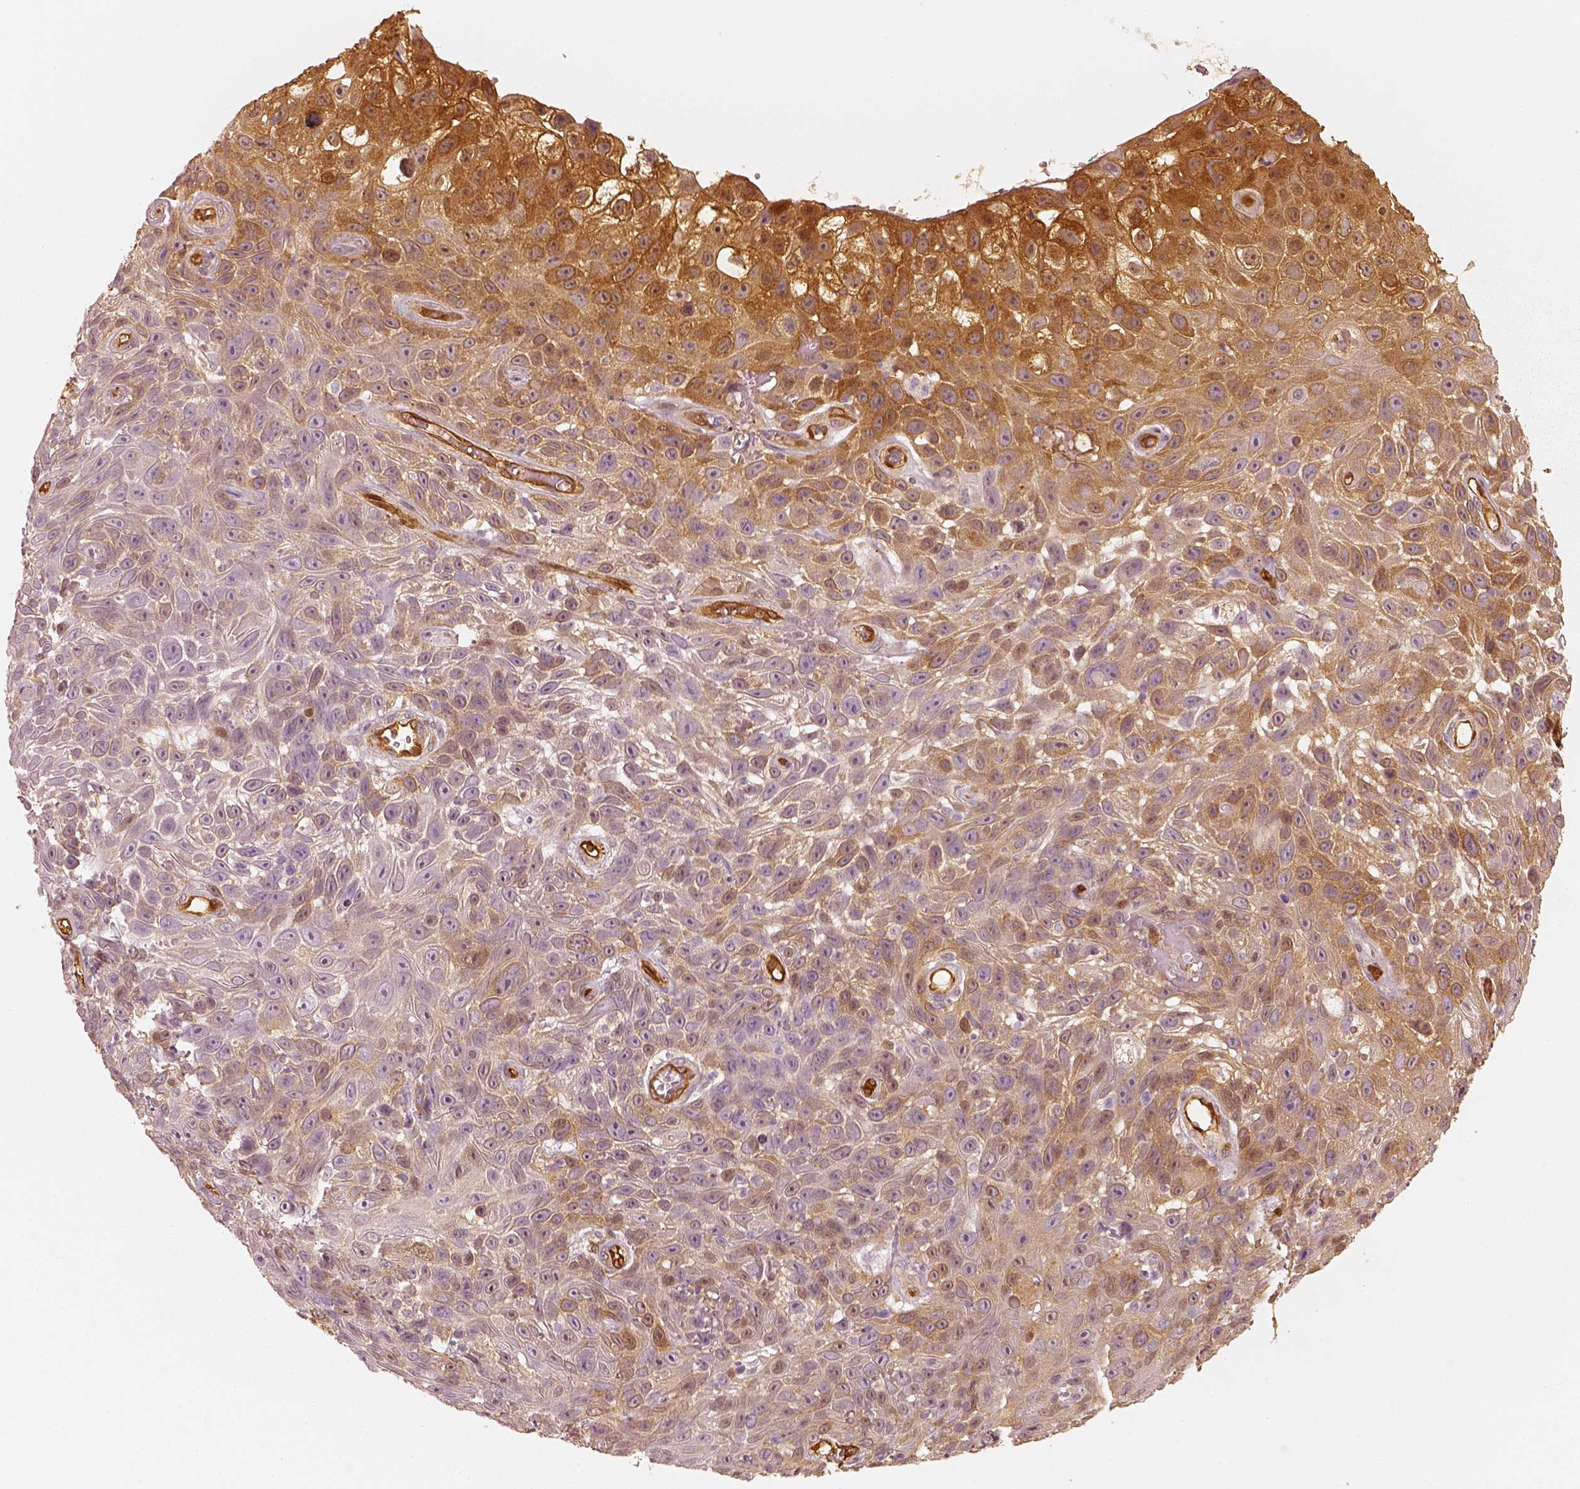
{"staining": {"intensity": "moderate", "quantity": "25%-75%", "location": "cytoplasmic/membranous"}, "tissue": "skin cancer", "cell_type": "Tumor cells", "image_type": "cancer", "snomed": [{"axis": "morphology", "description": "Squamous cell carcinoma, NOS"}, {"axis": "topography", "description": "Skin"}], "caption": "The image demonstrates immunohistochemical staining of squamous cell carcinoma (skin). There is moderate cytoplasmic/membranous expression is appreciated in about 25%-75% of tumor cells.", "gene": "FSCN1", "patient": {"sex": "male", "age": 82}}